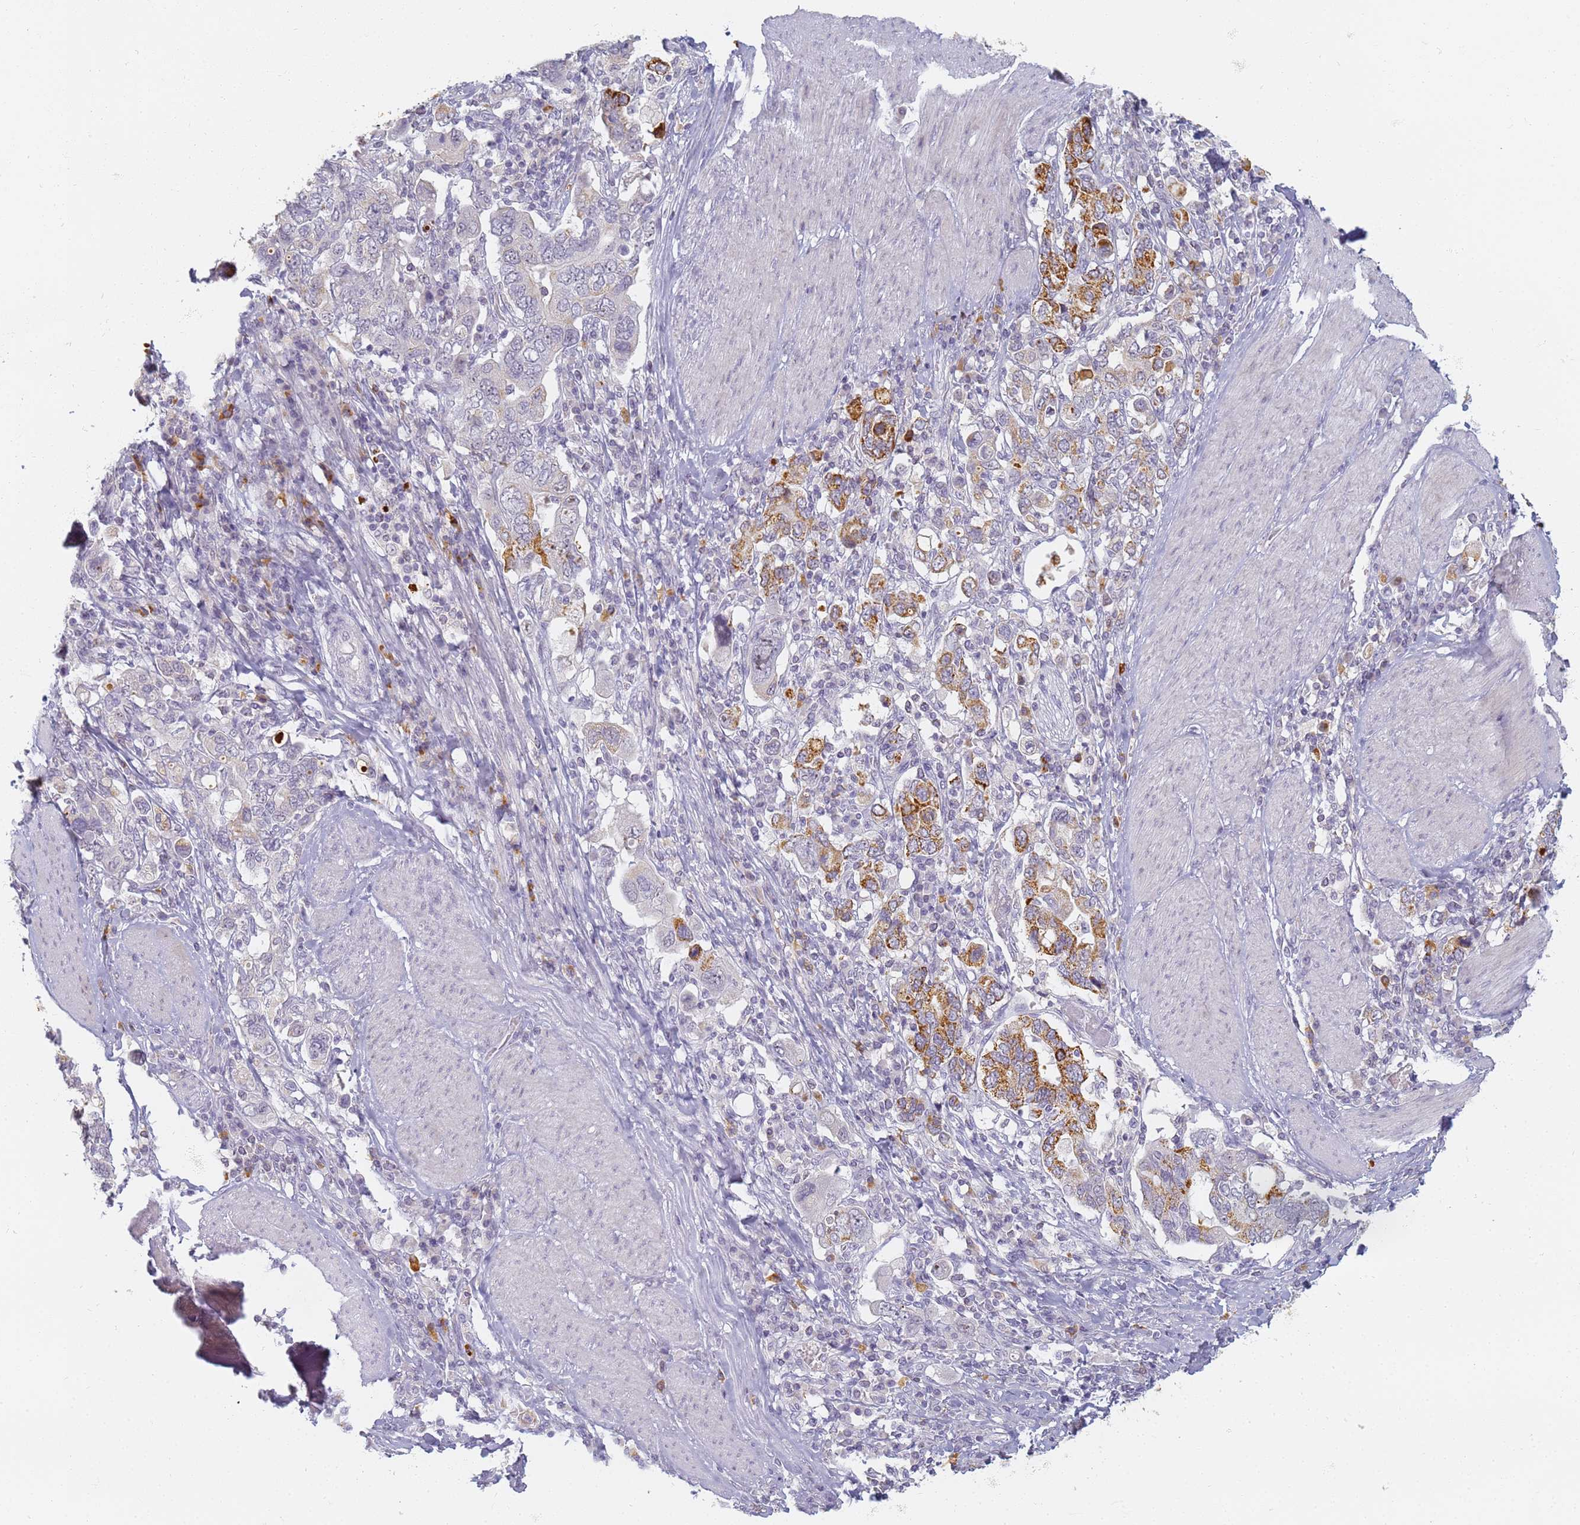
{"staining": {"intensity": "strong", "quantity": "<25%", "location": "cytoplasmic/membranous"}, "tissue": "stomach cancer", "cell_type": "Tumor cells", "image_type": "cancer", "snomed": [{"axis": "morphology", "description": "Adenocarcinoma, NOS"}, {"axis": "topography", "description": "Stomach, upper"}], "caption": "Immunohistochemistry photomicrograph of neoplastic tissue: stomach cancer stained using immunohistochemistry displays medium levels of strong protein expression localized specifically in the cytoplasmic/membranous of tumor cells, appearing as a cytoplasmic/membranous brown color.", "gene": "SLC38A9", "patient": {"sex": "male", "age": 62}}